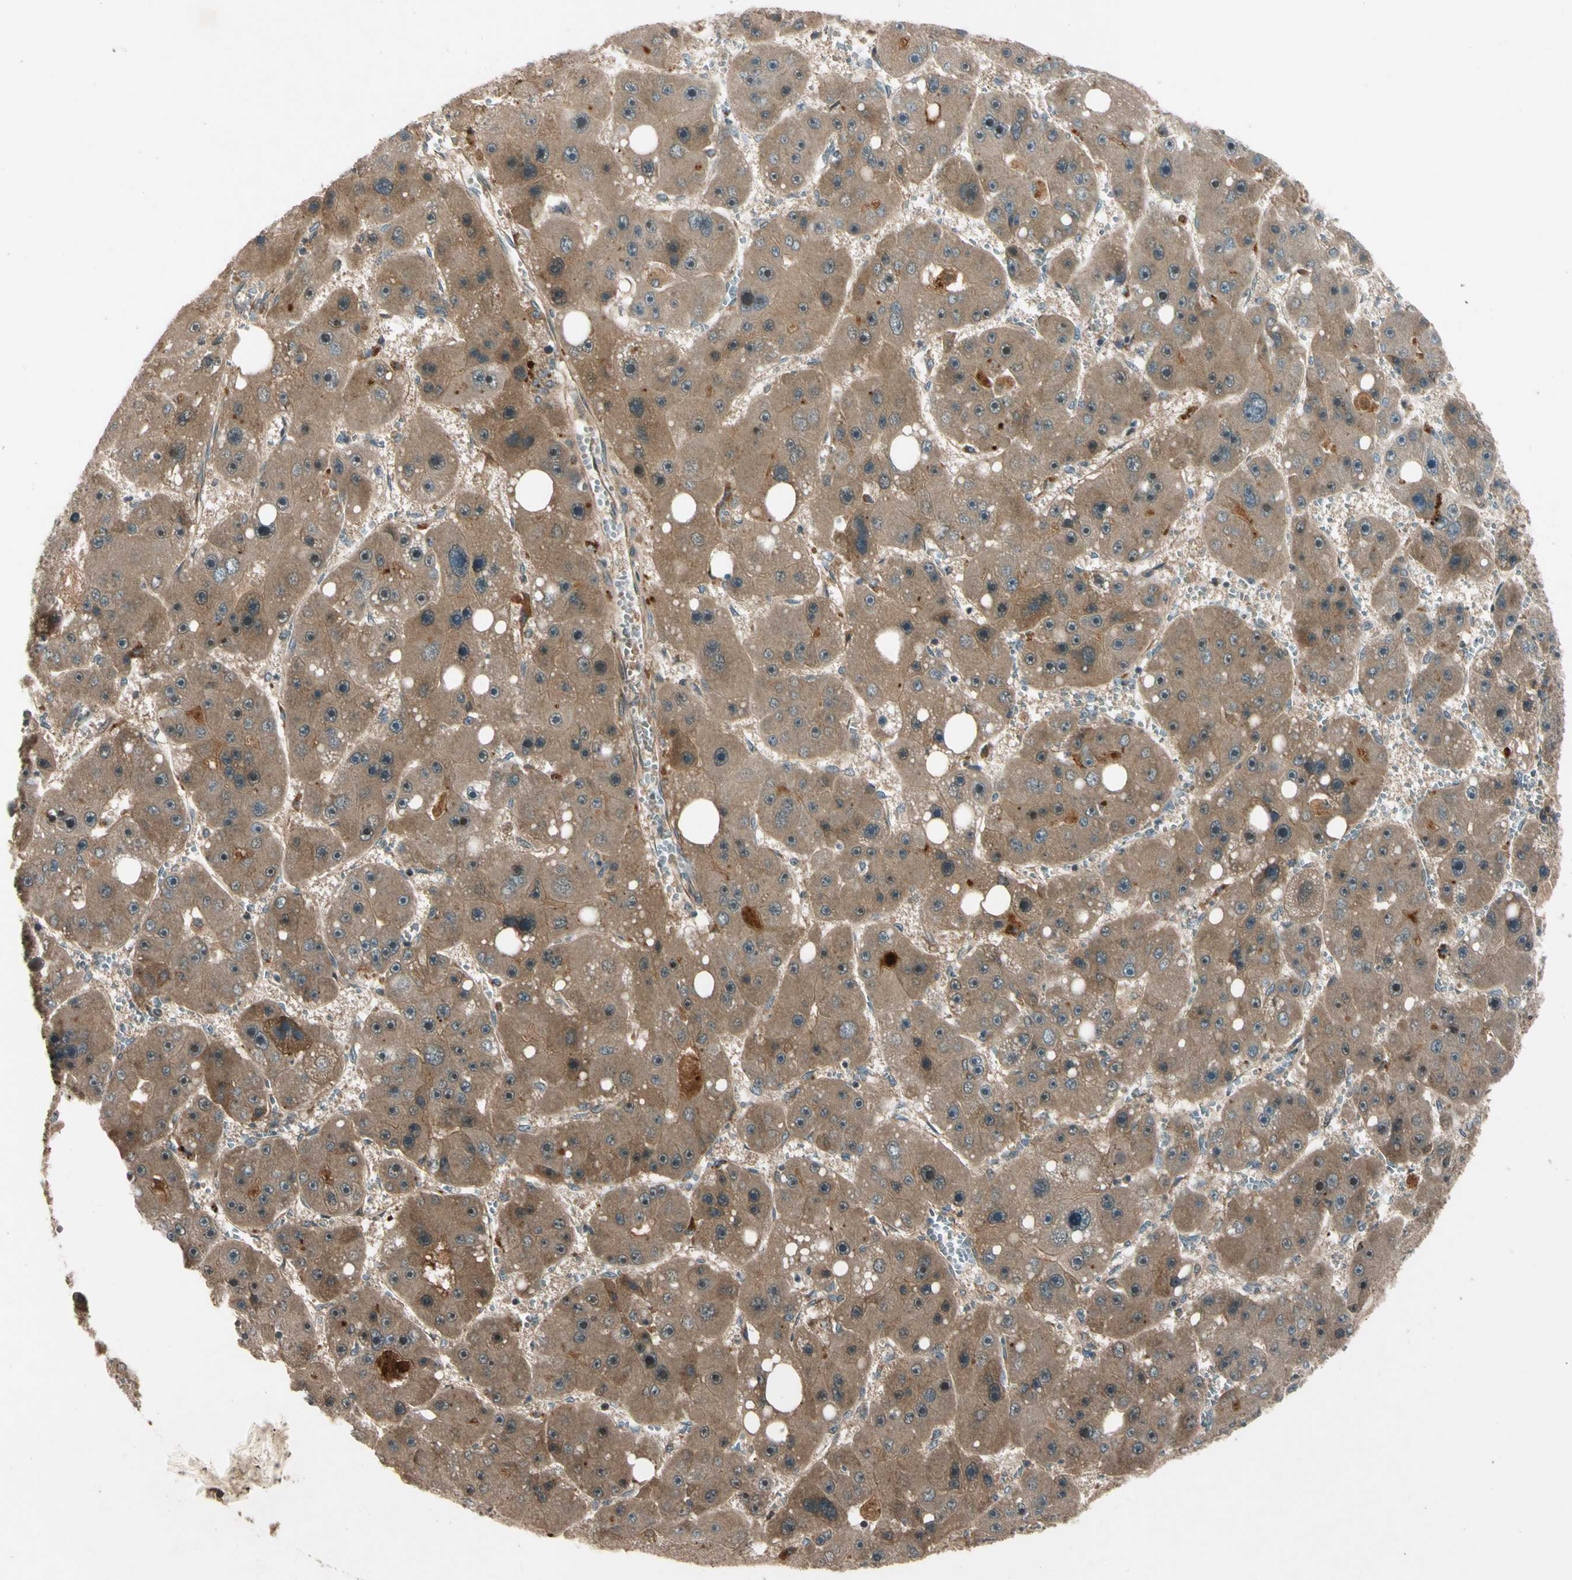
{"staining": {"intensity": "moderate", "quantity": ">75%", "location": "cytoplasmic/membranous"}, "tissue": "liver cancer", "cell_type": "Tumor cells", "image_type": "cancer", "snomed": [{"axis": "morphology", "description": "Carcinoma, Hepatocellular, NOS"}, {"axis": "topography", "description": "Liver"}], "caption": "High-magnification brightfield microscopy of liver cancer stained with DAB (brown) and counterstained with hematoxylin (blue). tumor cells exhibit moderate cytoplasmic/membranous positivity is seen in approximately>75% of cells.", "gene": "ACVR1C", "patient": {"sex": "female", "age": 61}}